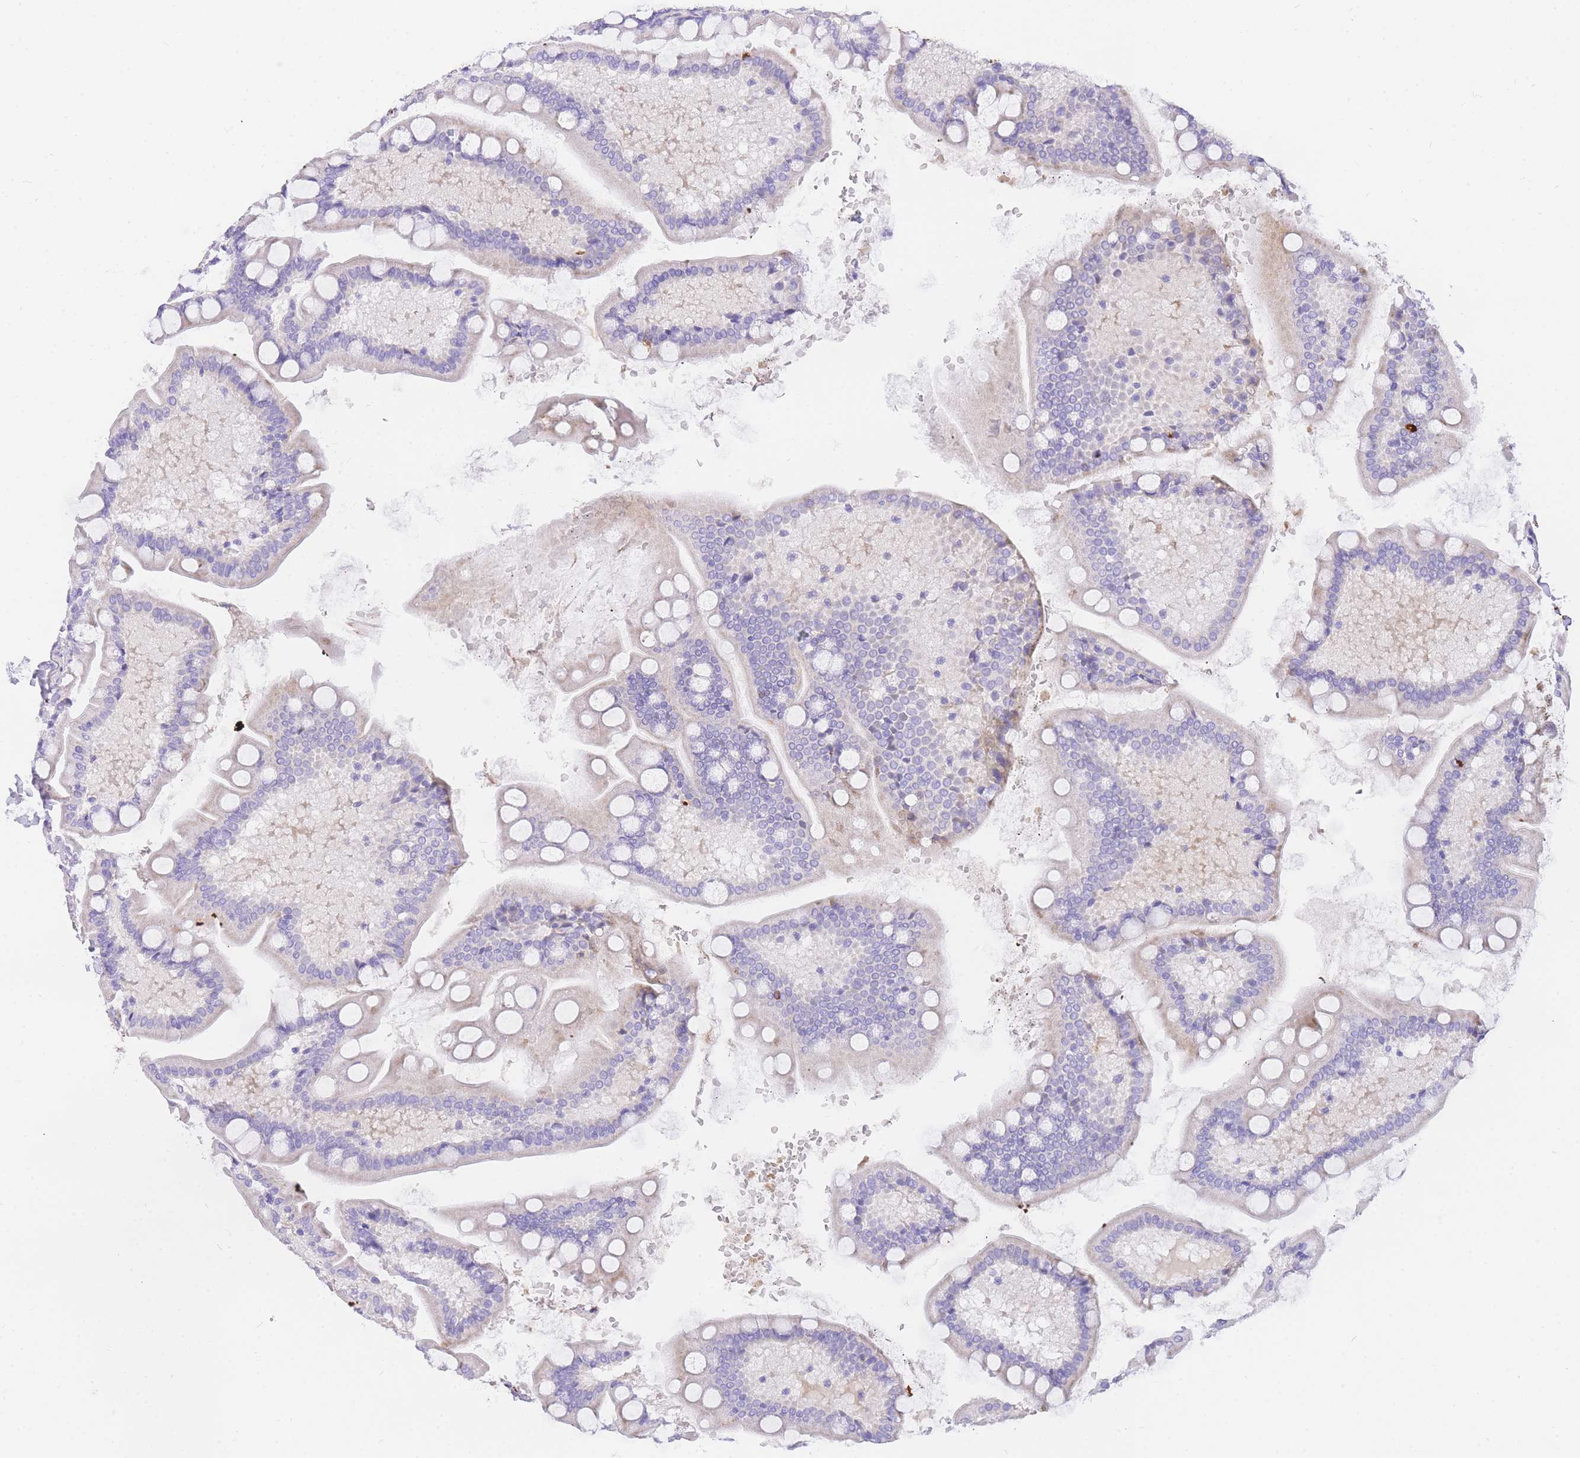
{"staining": {"intensity": "negative", "quantity": "none", "location": "none"}, "tissue": "small intestine", "cell_type": "Glandular cells", "image_type": "normal", "snomed": [{"axis": "morphology", "description": "Normal tissue, NOS"}, {"axis": "topography", "description": "Small intestine"}], "caption": "Immunohistochemical staining of normal human small intestine shows no significant staining in glandular cells.", "gene": "UPK1A", "patient": {"sex": "male", "age": 41}}